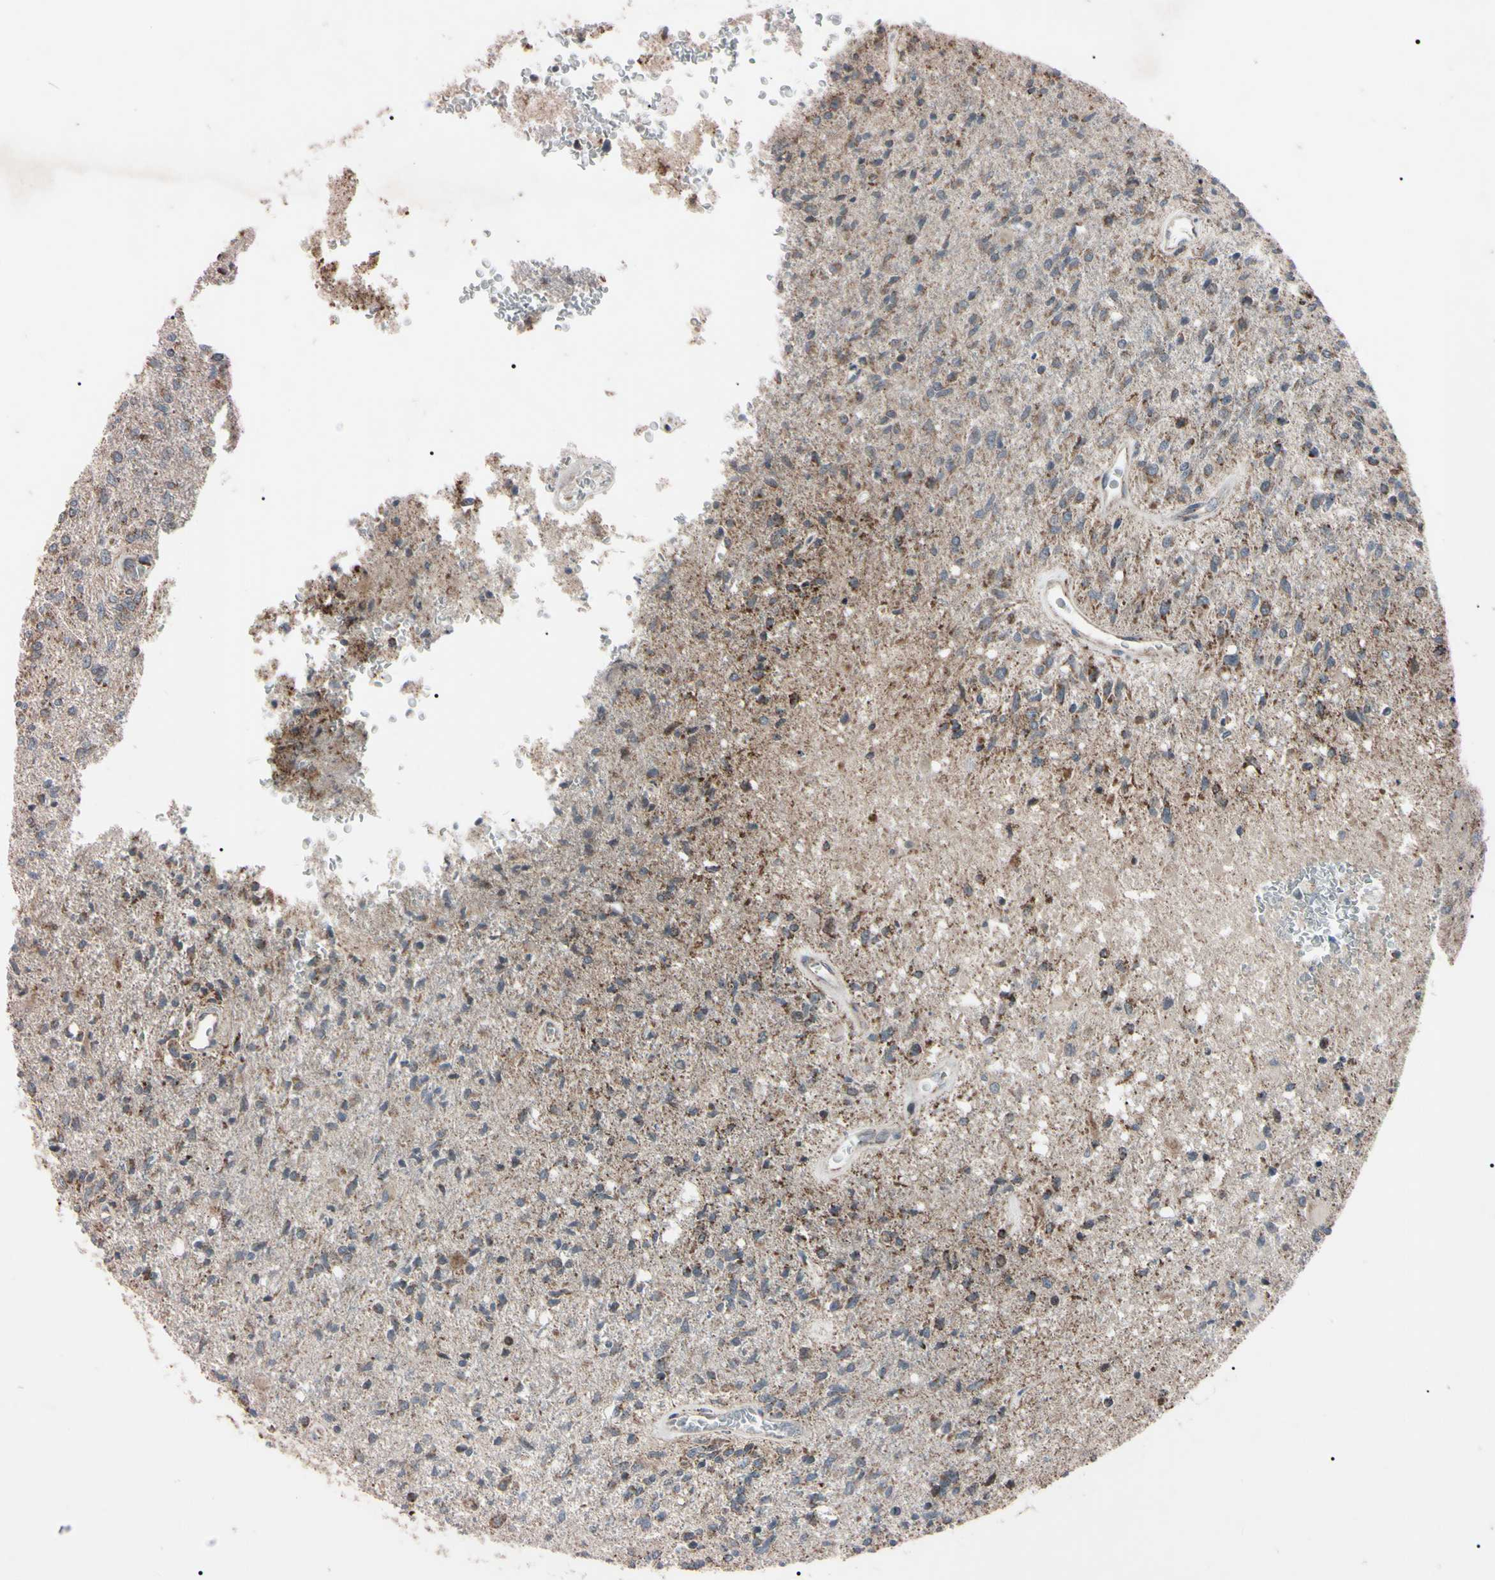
{"staining": {"intensity": "weak", "quantity": "25%-75%", "location": "cytoplasmic/membranous"}, "tissue": "glioma", "cell_type": "Tumor cells", "image_type": "cancer", "snomed": [{"axis": "morphology", "description": "Normal tissue, NOS"}, {"axis": "morphology", "description": "Glioma, malignant, High grade"}, {"axis": "topography", "description": "Cerebral cortex"}], "caption": "A photomicrograph showing weak cytoplasmic/membranous staining in about 25%-75% of tumor cells in glioma, as visualized by brown immunohistochemical staining.", "gene": "TNFRSF1A", "patient": {"sex": "male", "age": 77}}